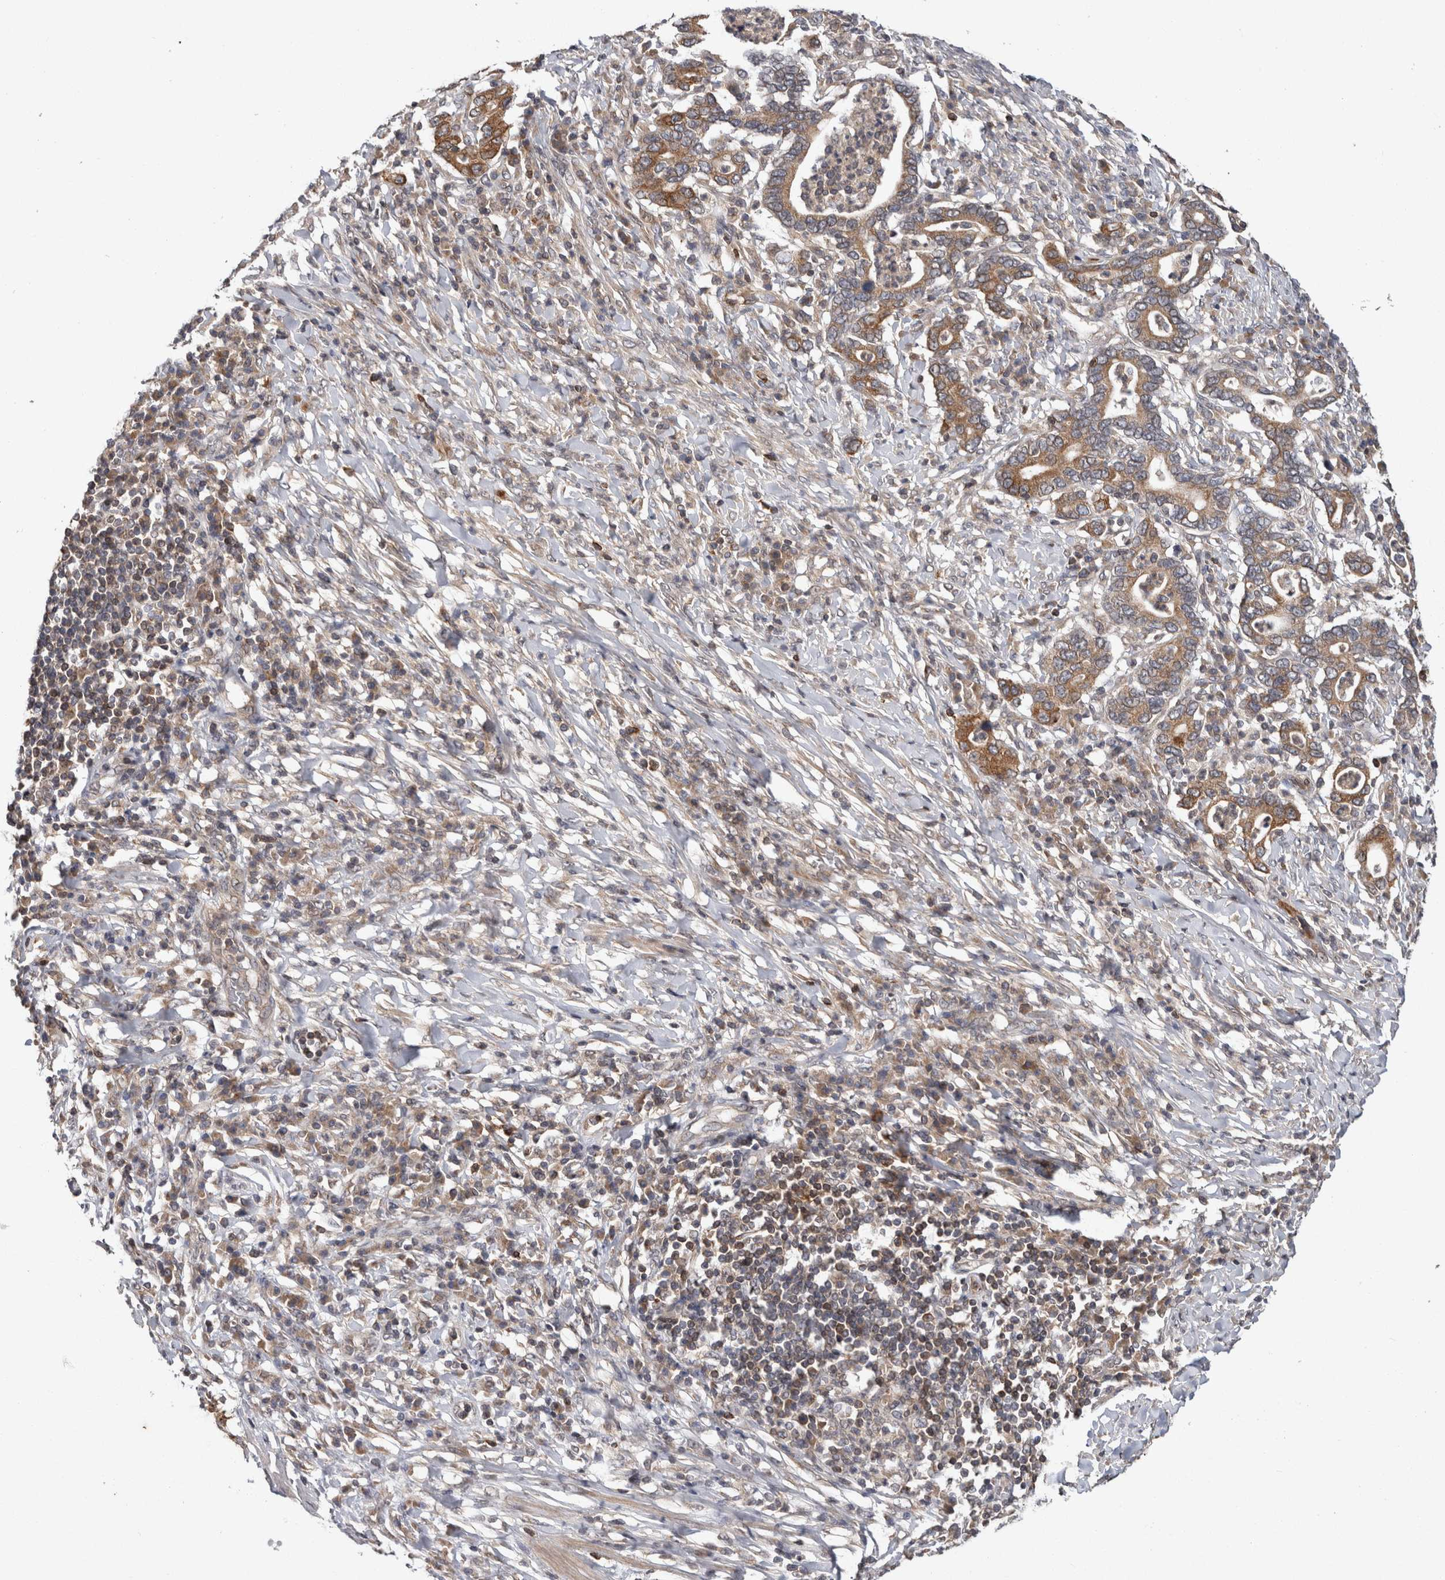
{"staining": {"intensity": "moderate", "quantity": ">75%", "location": "cytoplasmic/membranous"}, "tissue": "stomach cancer", "cell_type": "Tumor cells", "image_type": "cancer", "snomed": [{"axis": "morphology", "description": "Normal tissue, NOS"}, {"axis": "morphology", "description": "Adenocarcinoma, NOS"}, {"axis": "topography", "description": "Esophagus"}, {"axis": "topography", "description": "Stomach, upper"}, {"axis": "topography", "description": "Peripheral nerve tissue"}], "caption": "An immunohistochemistry (IHC) photomicrograph of tumor tissue is shown. Protein staining in brown highlights moderate cytoplasmic/membranous positivity in stomach cancer within tumor cells.", "gene": "HMOX2", "patient": {"sex": "male", "age": 62}}